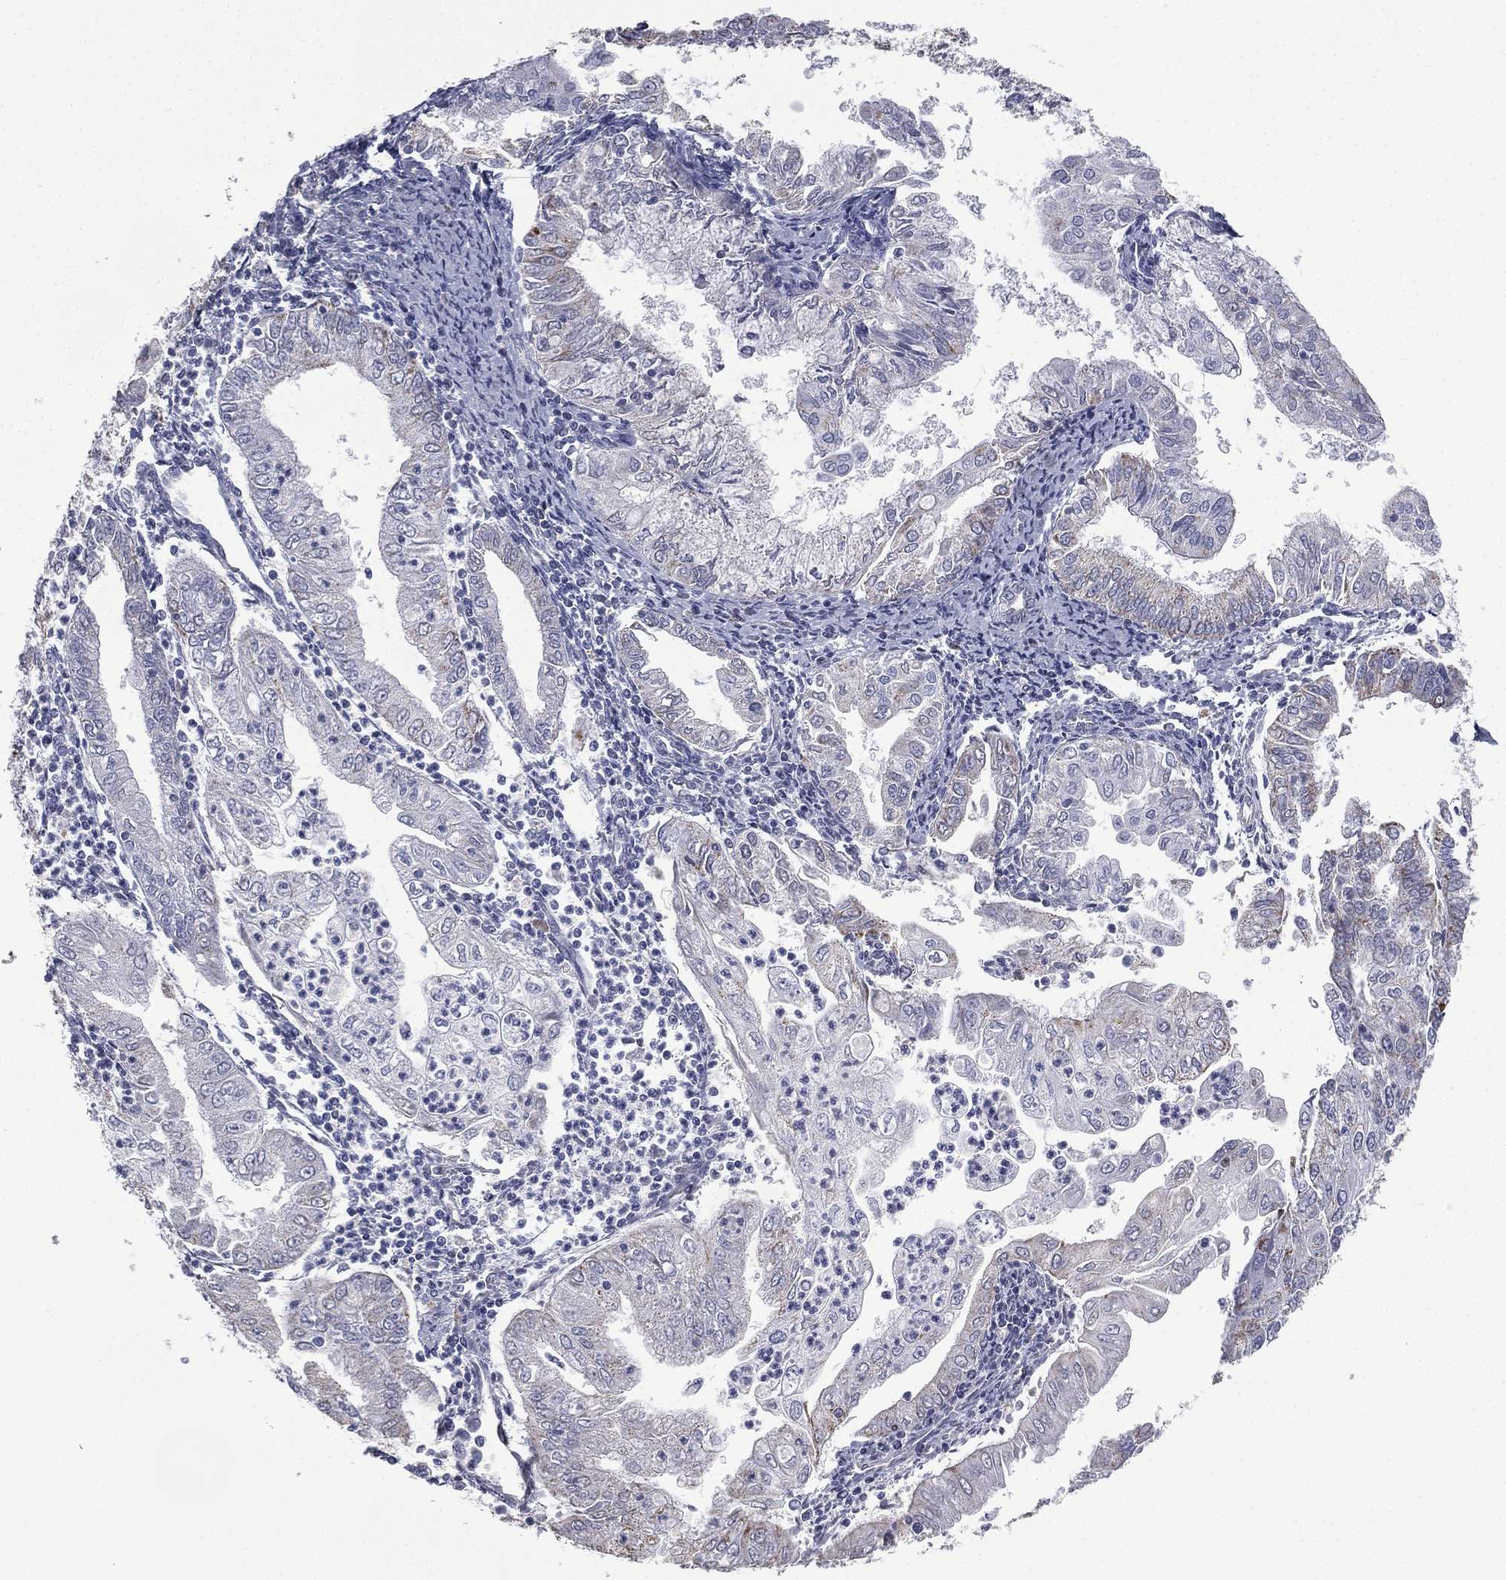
{"staining": {"intensity": "negative", "quantity": "none", "location": "none"}, "tissue": "endometrial cancer", "cell_type": "Tumor cells", "image_type": "cancer", "snomed": [{"axis": "morphology", "description": "Adenocarcinoma, NOS"}, {"axis": "topography", "description": "Endometrium"}], "caption": "Protein analysis of endometrial adenocarcinoma demonstrates no significant positivity in tumor cells.", "gene": "ESX1", "patient": {"sex": "female", "age": 56}}